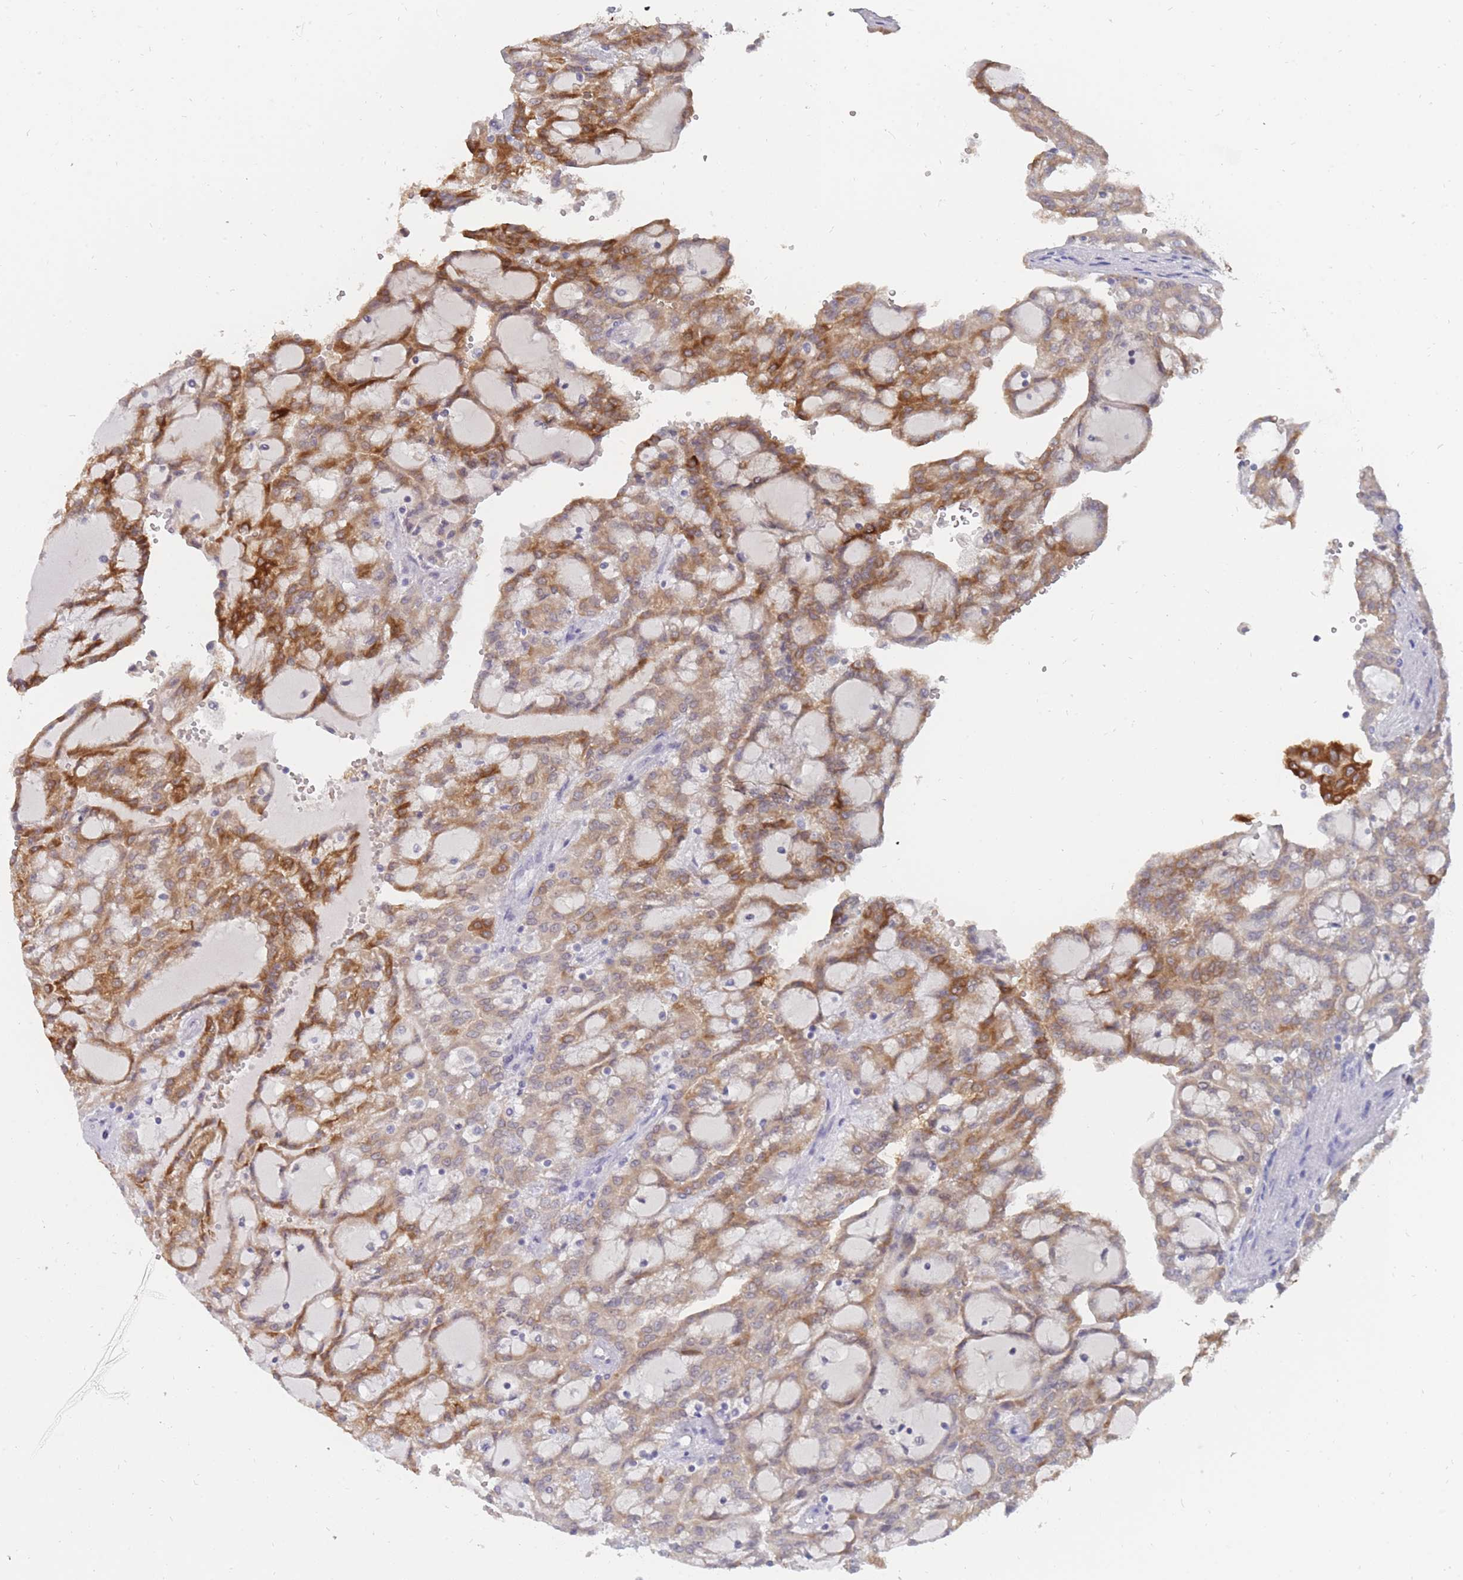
{"staining": {"intensity": "moderate", "quantity": "25%-75%", "location": "cytoplasmic/membranous"}, "tissue": "renal cancer", "cell_type": "Tumor cells", "image_type": "cancer", "snomed": [{"axis": "morphology", "description": "Adenocarcinoma, NOS"}, {"axis": "topography", "description": "Kidney"}], "caption": "A high-resolution photomicrograph shows immunohistochemistry staining of renal cancer (adenocarcinoma), which reveals moderate cytoplasmic/membranous positivity in approximately 25%-75% of tumor cells.", "gene": "GINS1", "patient": {"sex": "male", "age": 63}}